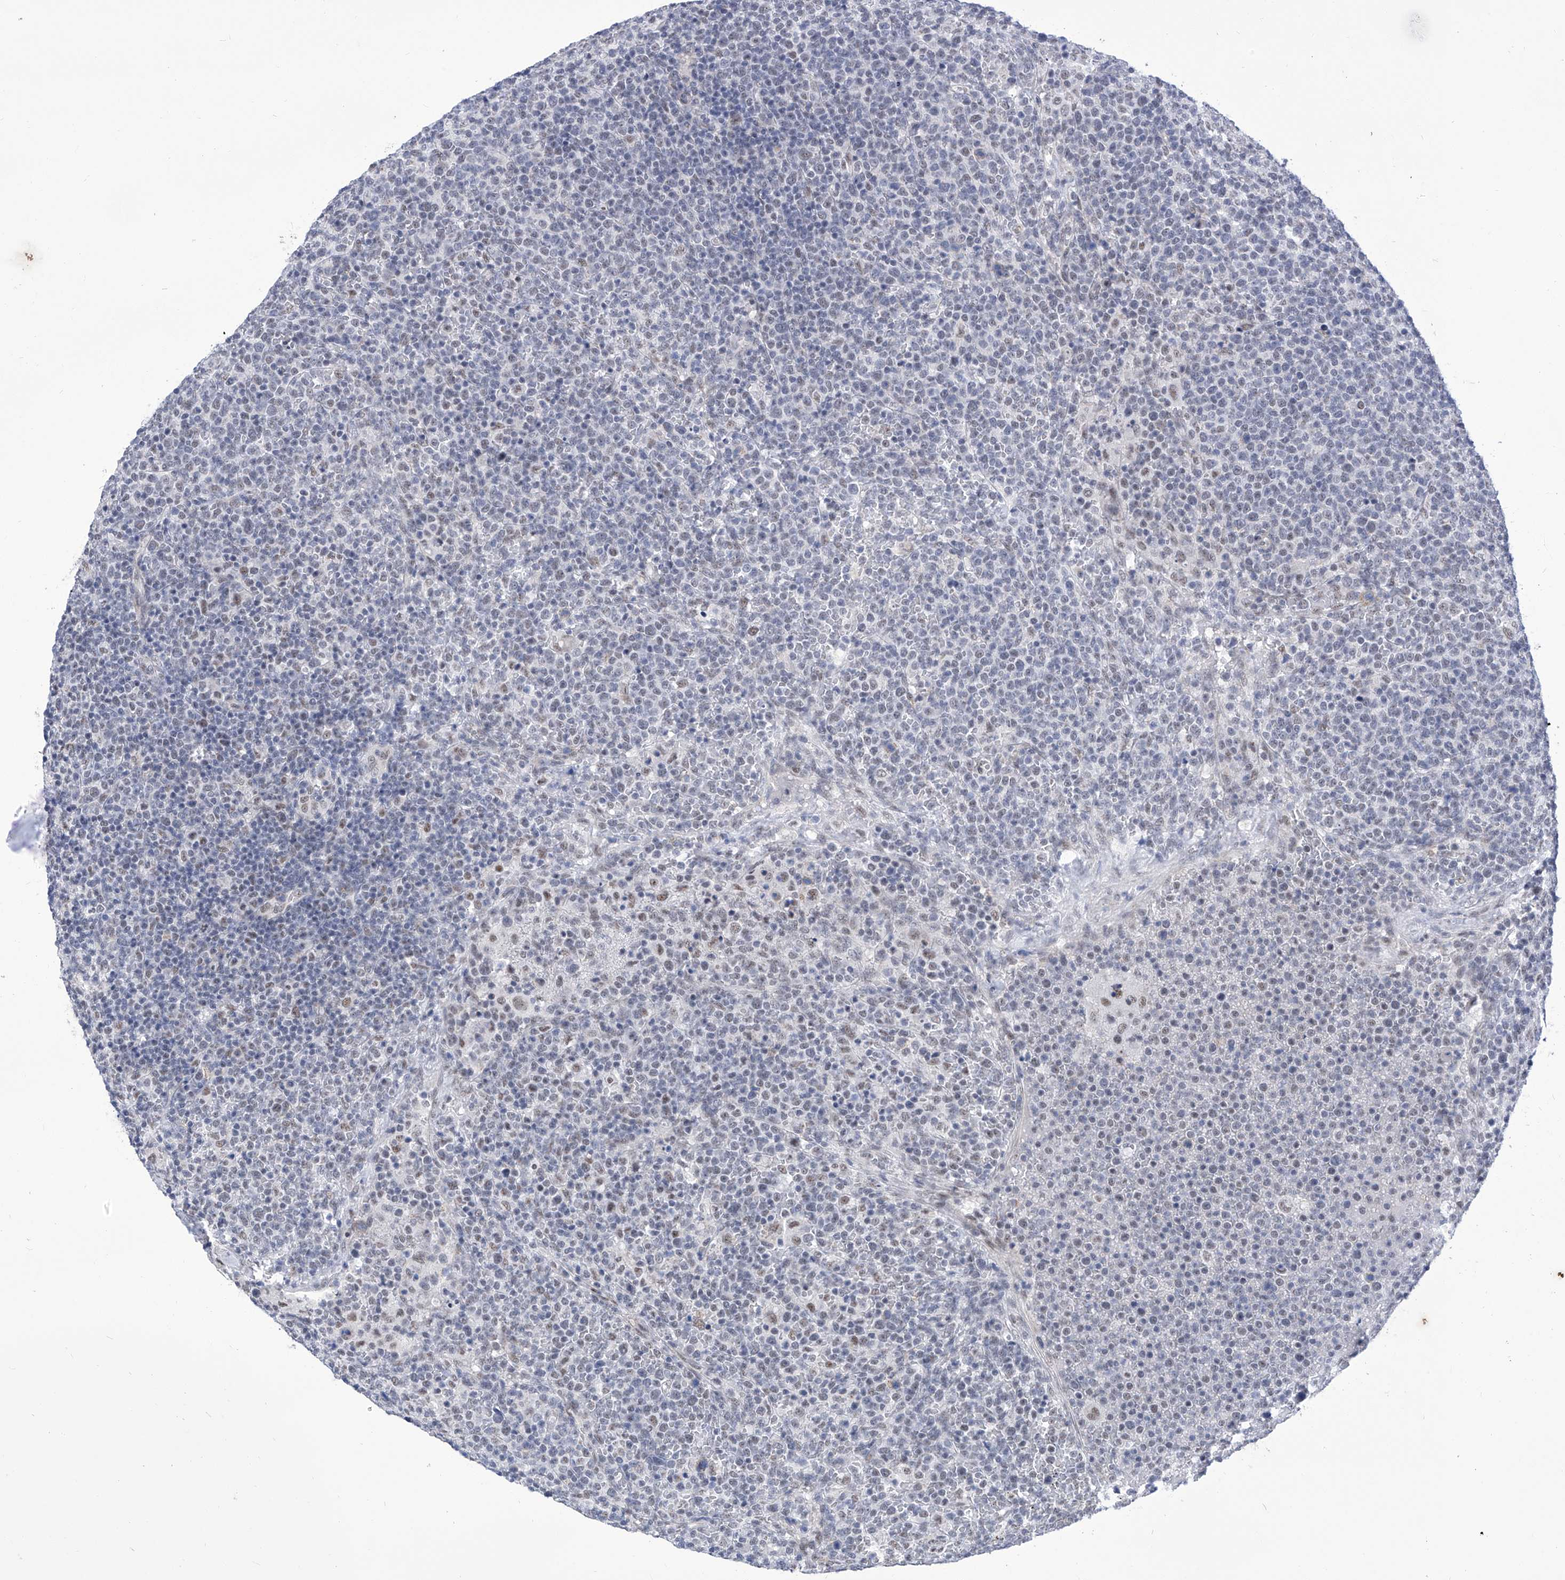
{"staining": {"intensity": "negative", "quantity": "none", "location": "none"}, "tissue": "lymphoma", "cell_type": "Tumor cells", "image_type": "cancer", "snomed": [{"axis": "morphology", "description": "Malignant lymphoma, non-Hodgkin's type, High grade"}, {"axis": "topography", "description": "Lymph node"}], "caption": "Immunohistochemistry (IHC) image of high-grade malignant lymphoma, non-Hodgkin's type stained for a protein (brown), which demonstrates no staining in tumor cells.", "gene": "SART1", "patient": {"sex": "male", "age": 61}}